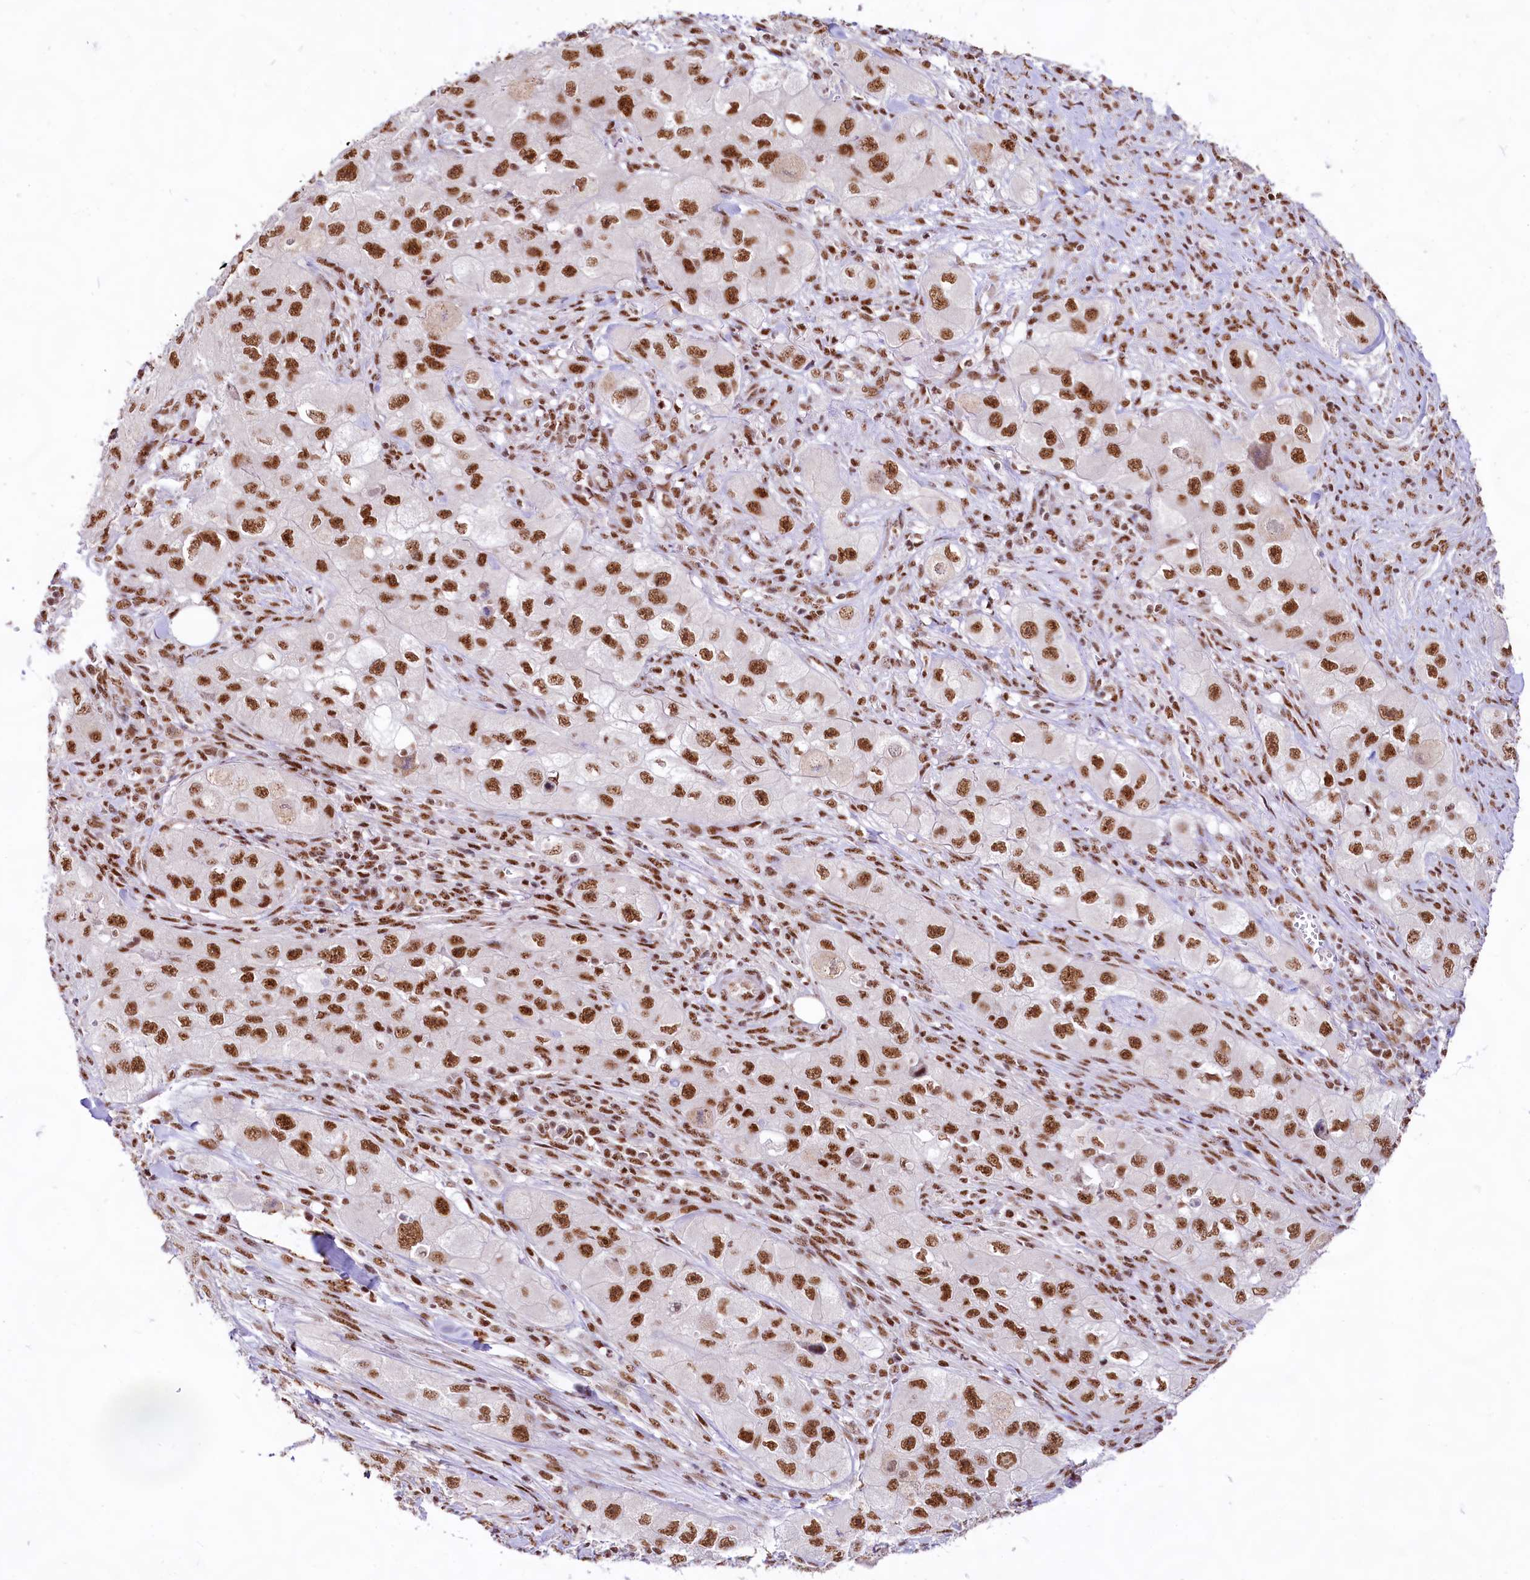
{"staining": {"intensity": "strong", "quantity": ">75%", "location": "nuclear"}, "tissue": "skin cancer", "cell_type": "Tumor cells", "image_type": "cancer", "snomed": [{"axis": "morphology", "description": "Squamous cell carcinoma, NOS"}, {"axis": "topography", "description": "Skin"}, {"axis": "topography", "description": "Subcutis"}], "caption": "A high-resolution image shows immunohistochemistry (IHC) staining of skin cancer, which demonstrates strong nuclear positivity in about >75% of tumor cells.", "gene": "HIRA", "patient": {"sex": "male", "age": 73}}